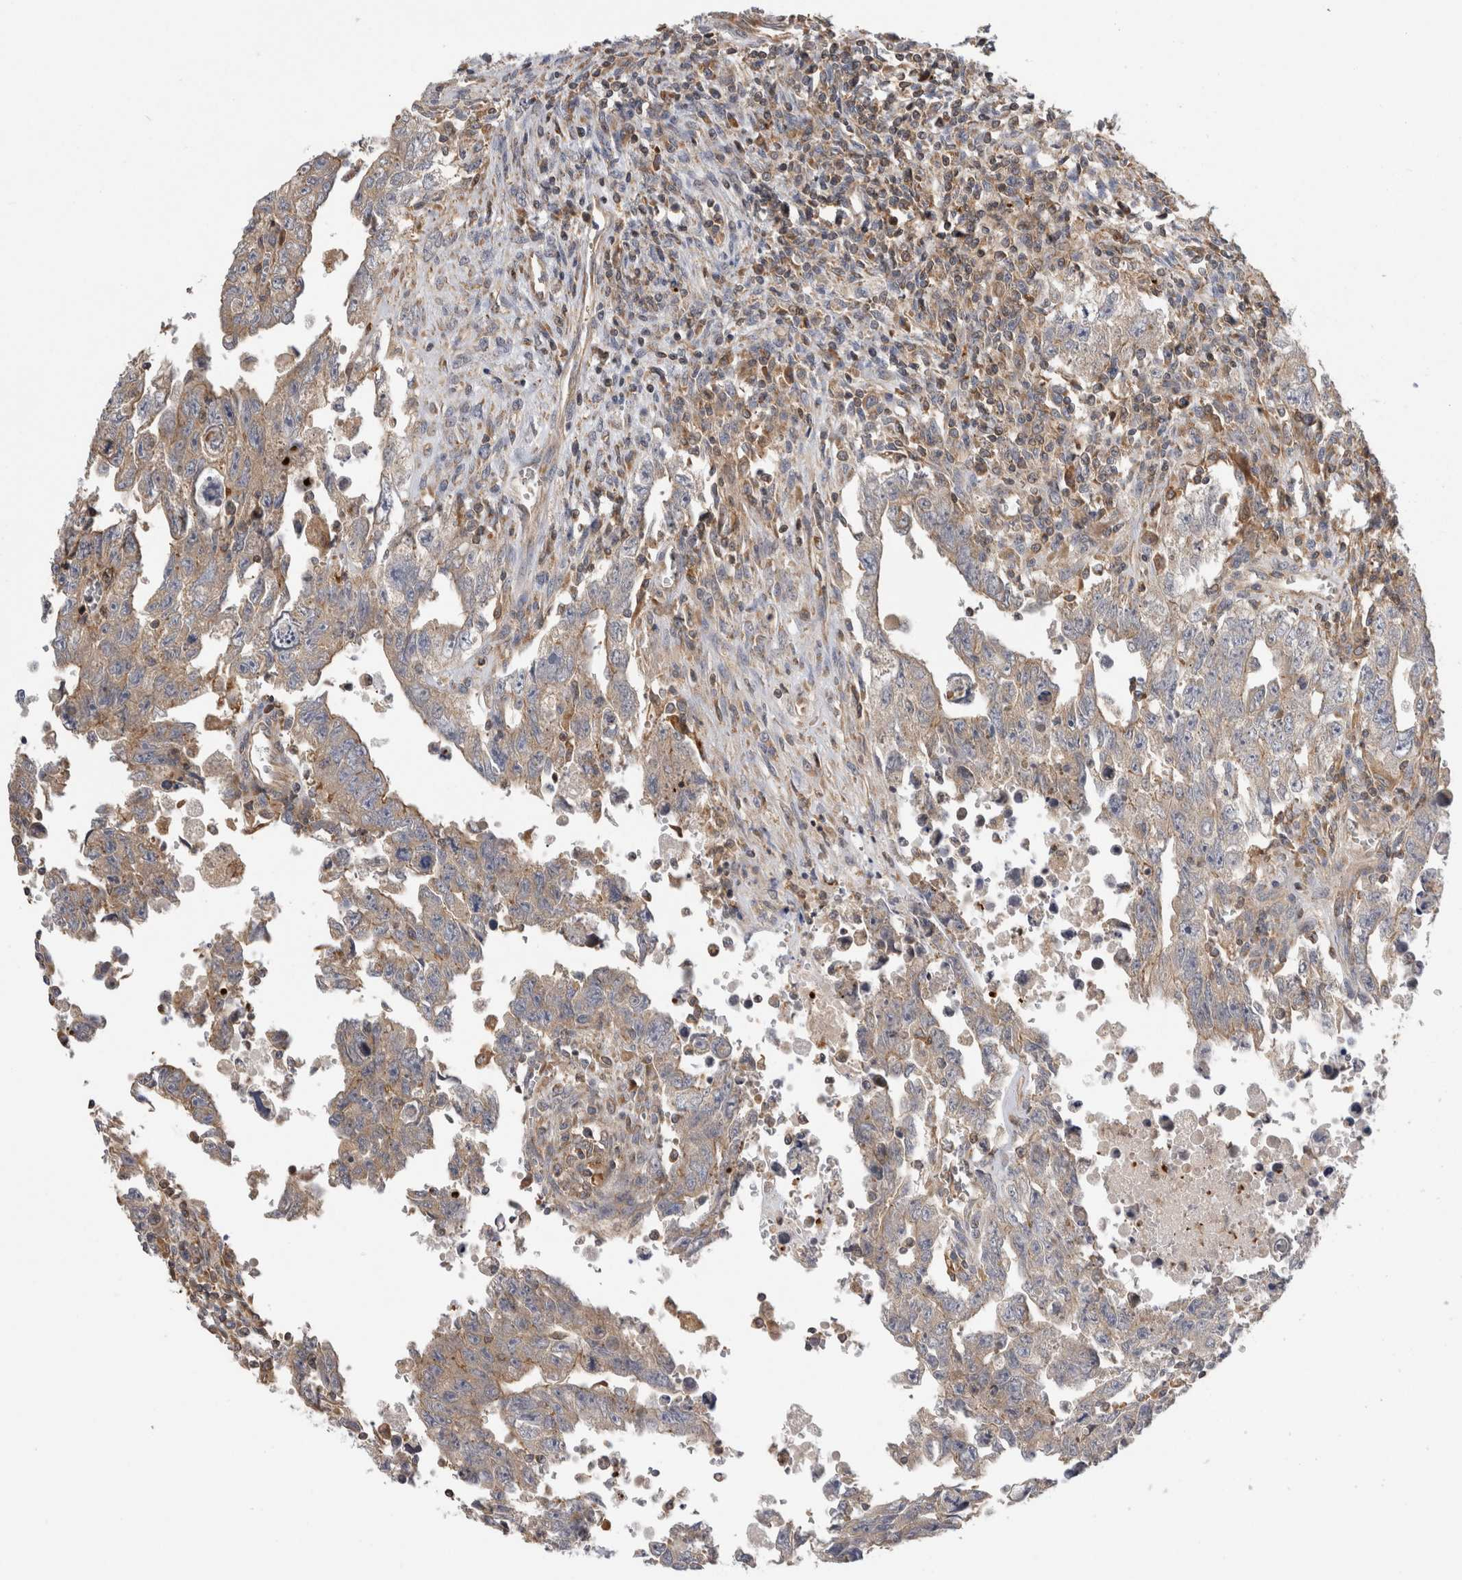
{"staining": {"intensity": "weak", "quantity": ">75%", "location": "cytoplasmic/membranous"}, "tissue": "testis cancer", "cell_type": "Tumor cells", "image_type": "cancer", "snomed": [{"axis": "morphology", "description": "Carcinoma, Embryonal, NOS"}, {"axis": "topography", "description": "Testis"}], "caption": "A high-resolution micrograph shows immunohistochemistry (IHC) staining of testis embryonal carcinoma, which displays weak cytoplasmic/membranous positivity in about >75% of tumor cells. (DAB IHC, brown staining for protein, blue staining for nuclei).", "gene": "GRIK2", "patient": {"sex": "male", "age": 28}}